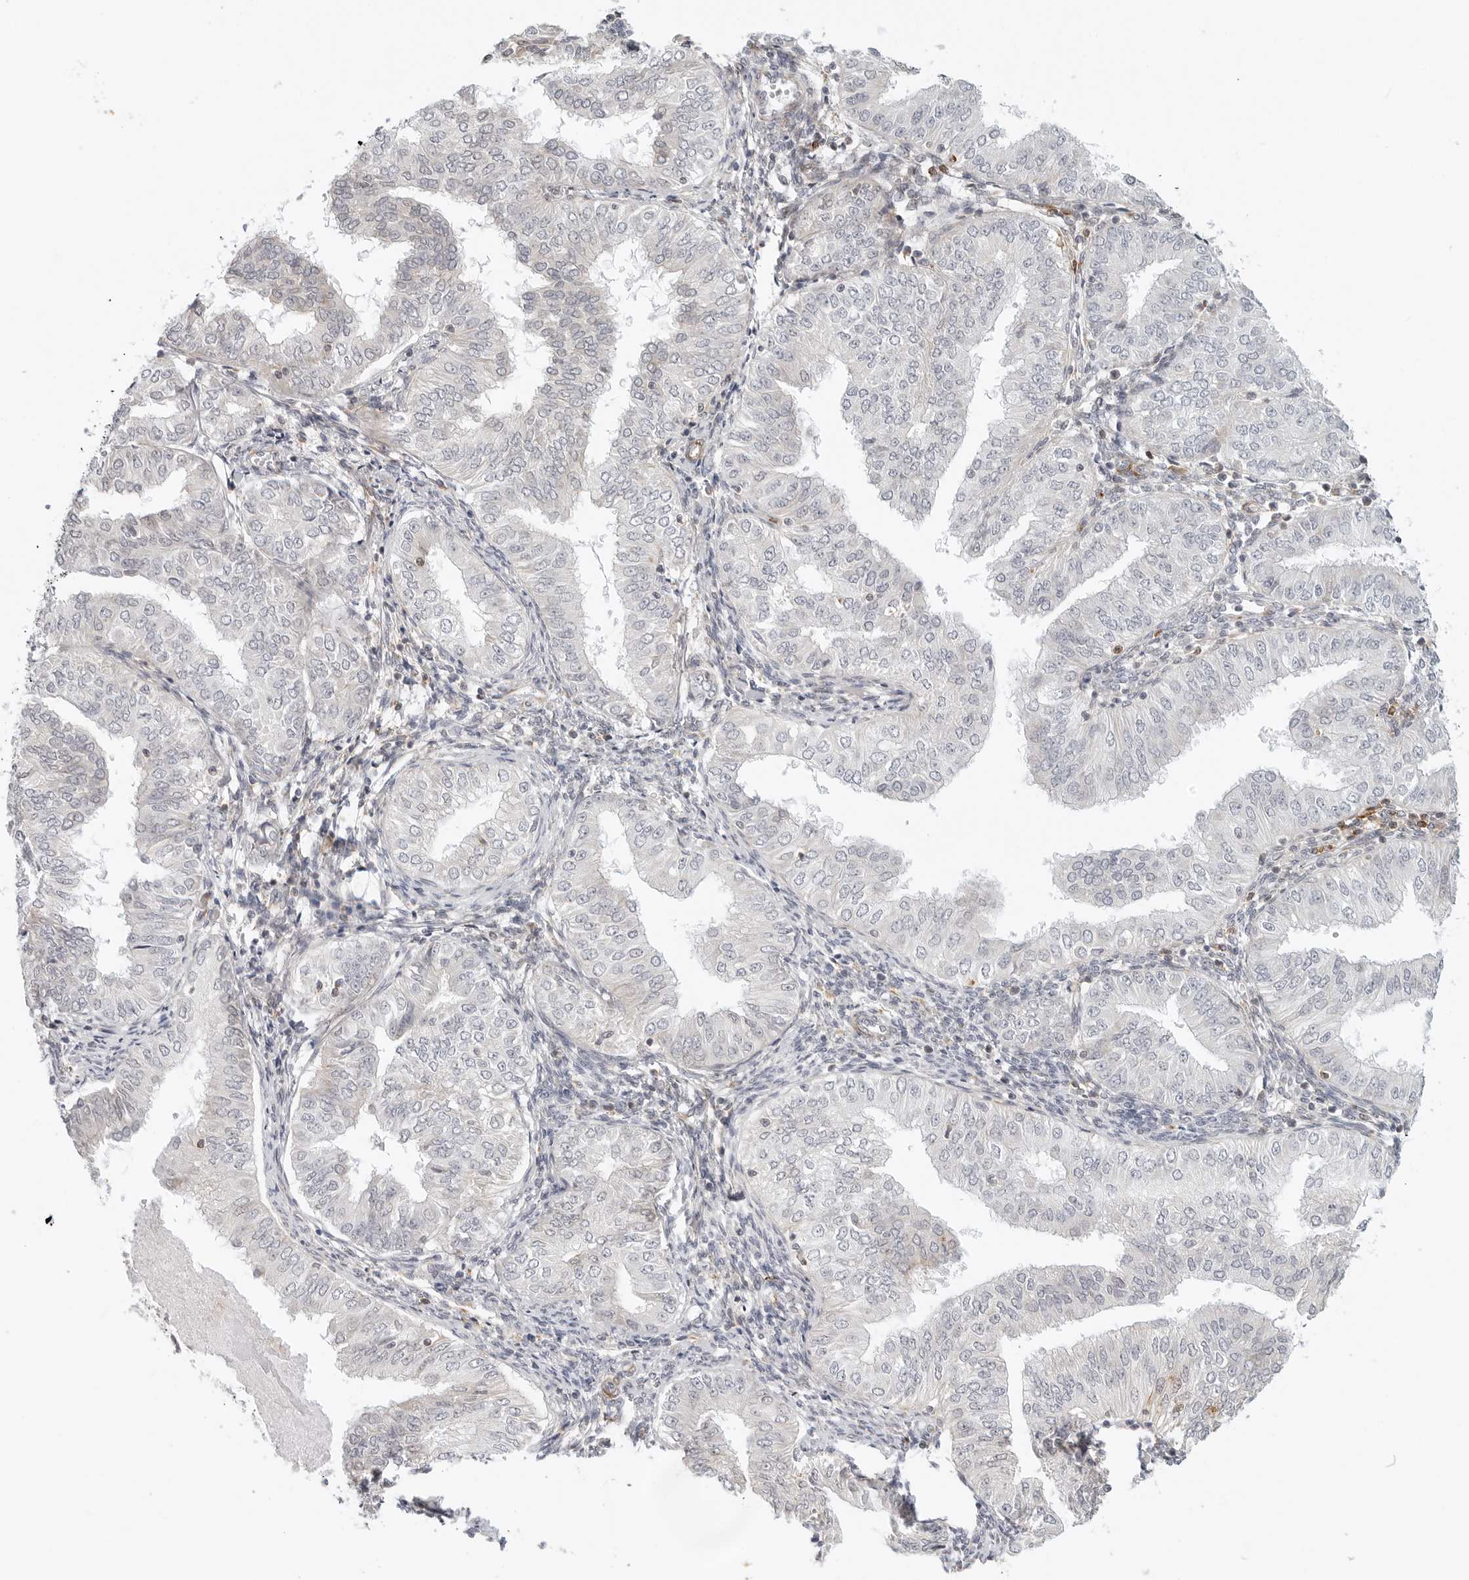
{"staining": {"intensity": "negative", "quantity": "none", "location": "none"}, "tissue": "endometrial cancer", "cell_type": "Tumor cells", "image_type": "cancer", "snomed": [{"axis": "morphology", "description": "Normal tissue, NOS"}, {"axis": "morphology", "description": "Adenocarcinoma, NOS"}, {"axis": "topography", "description": "Endometrium"}], "caption": "IHC micrograph of neoplastic tissue: endometrial adenocarcinoma stained with DAB (3,3'-diaminobenzidine) exhibits no significant protein expression in tumor cells. (Immunohistochemistry, brightfield microscopy, high magnification).", "gene": "C1QTNF1", "patient": {"sex": "female", "age": 53}}